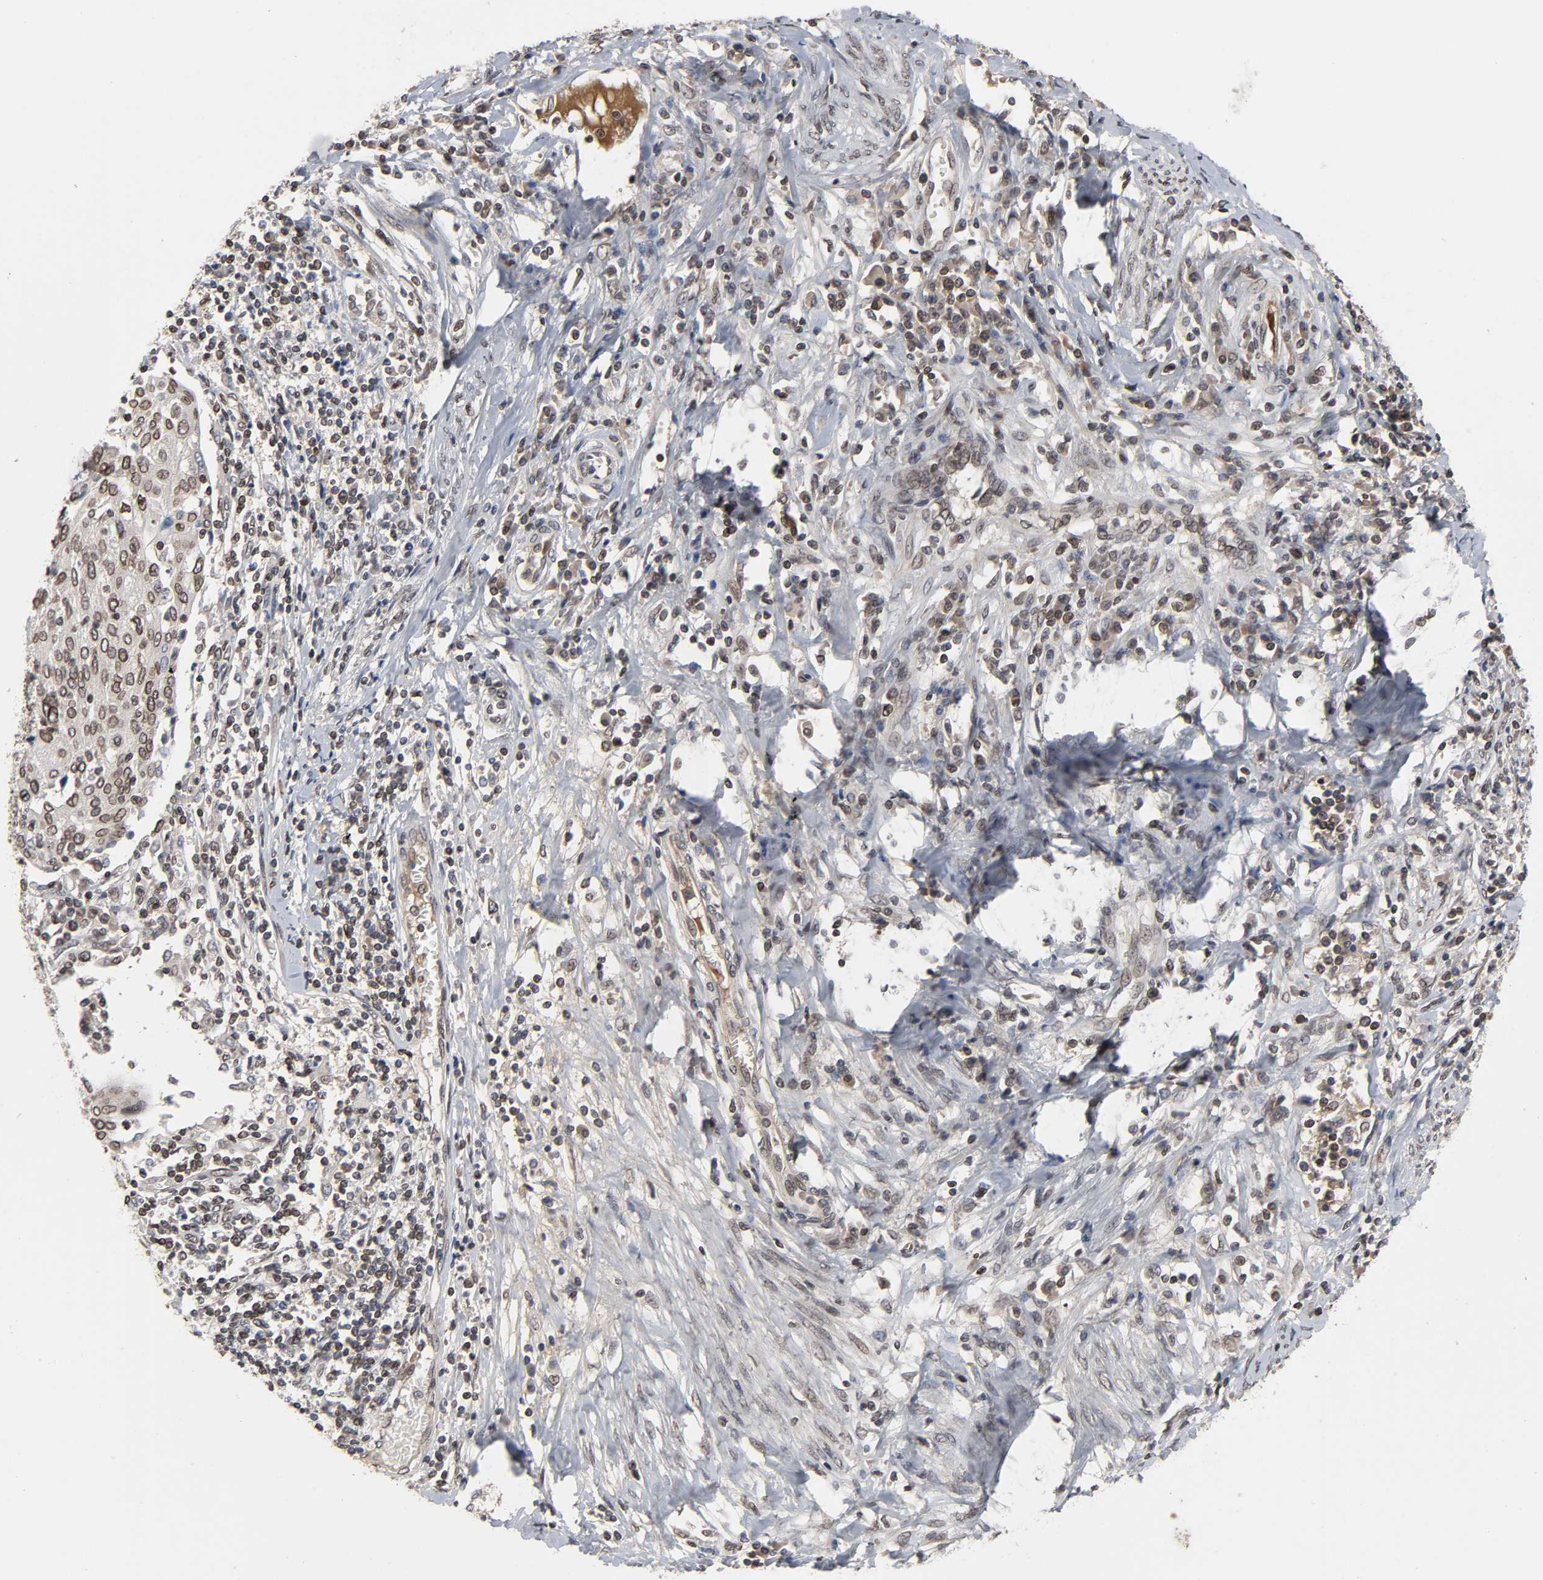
{"staining": {"intensity": "moderate", "quantity": ">75%", "location": "cytoplasmic/membranous,nuclear"}, "tissue": "cervical cancer", "cell_type": "Tumor cells", "image_type": "cancer", "snomed": [{"axis": "morphology", "description": "Squamous cell carcinoma, NOS"}, {"axis": "topography", "description": "Cervix"}], "caption": "Approximately >75% of tumor cells in human cervical cancer (squamous cell carcinoma) show moderate cytoplasmic/membranous and nuclear protein positivity as visualized by brown immunohistochemical staining.", "gene": "CPN2", "patient": {"sex": "female", "age": 40}}